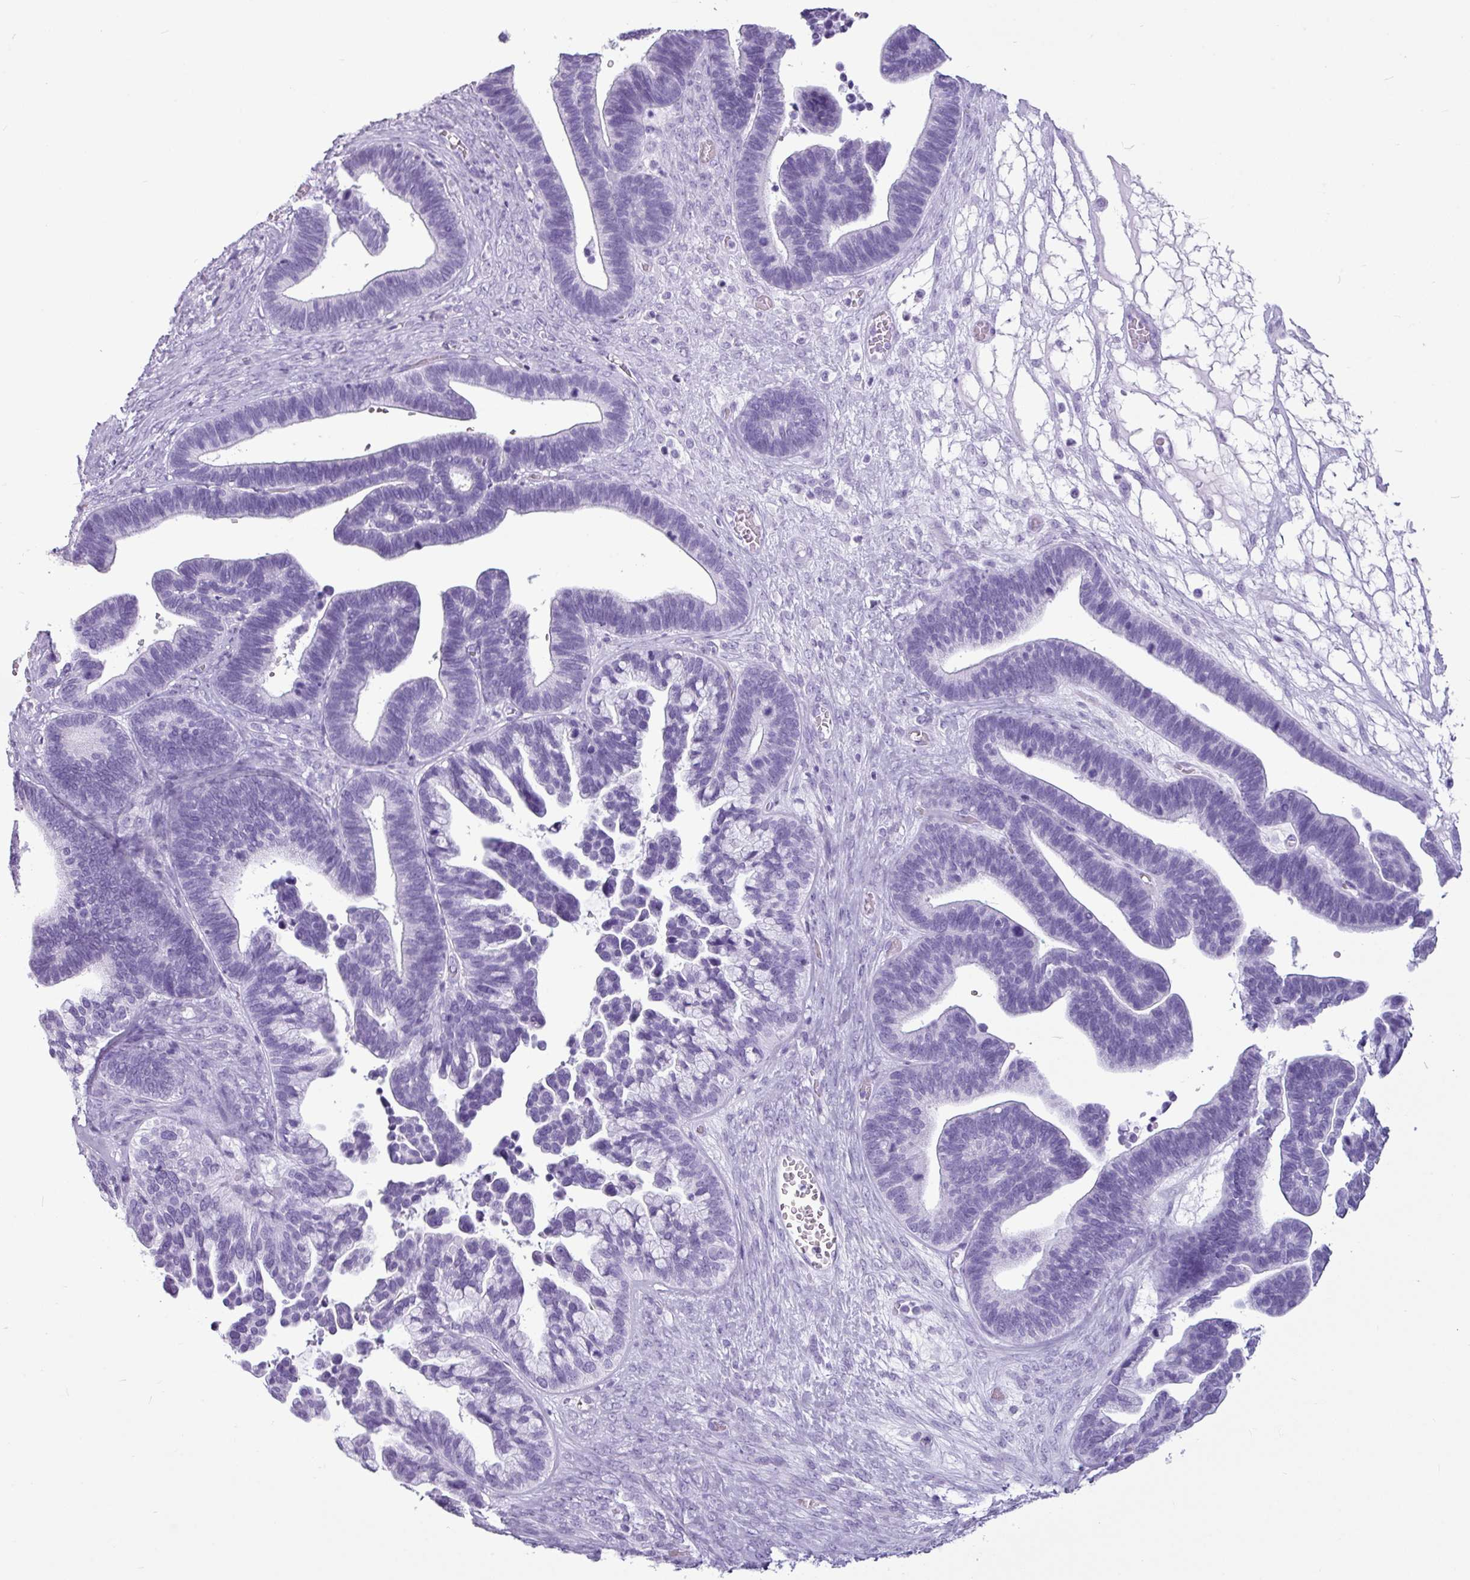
{"staining": {"intensity": "negative", "quantity": "none", "location": "none"}, "tissue": "ovarian cancer", "cell_type": "Tumor cells", "image_type": "cancer", "snomed": [{"axis": "morphology", "description": "Cystadenocarcinoma, serous, NOS"}, {"axis": "topography", "description": "Ovary"}], "caption": "DAB (3,3'-diaminobenzidine) immunohistochemical staining of human ovarian cancer (serous cystadenocarcinoma) displays no significant expression in tumor cells.", "gene": "AMY1B", "patient": {"sex": "female", "age": 56}}